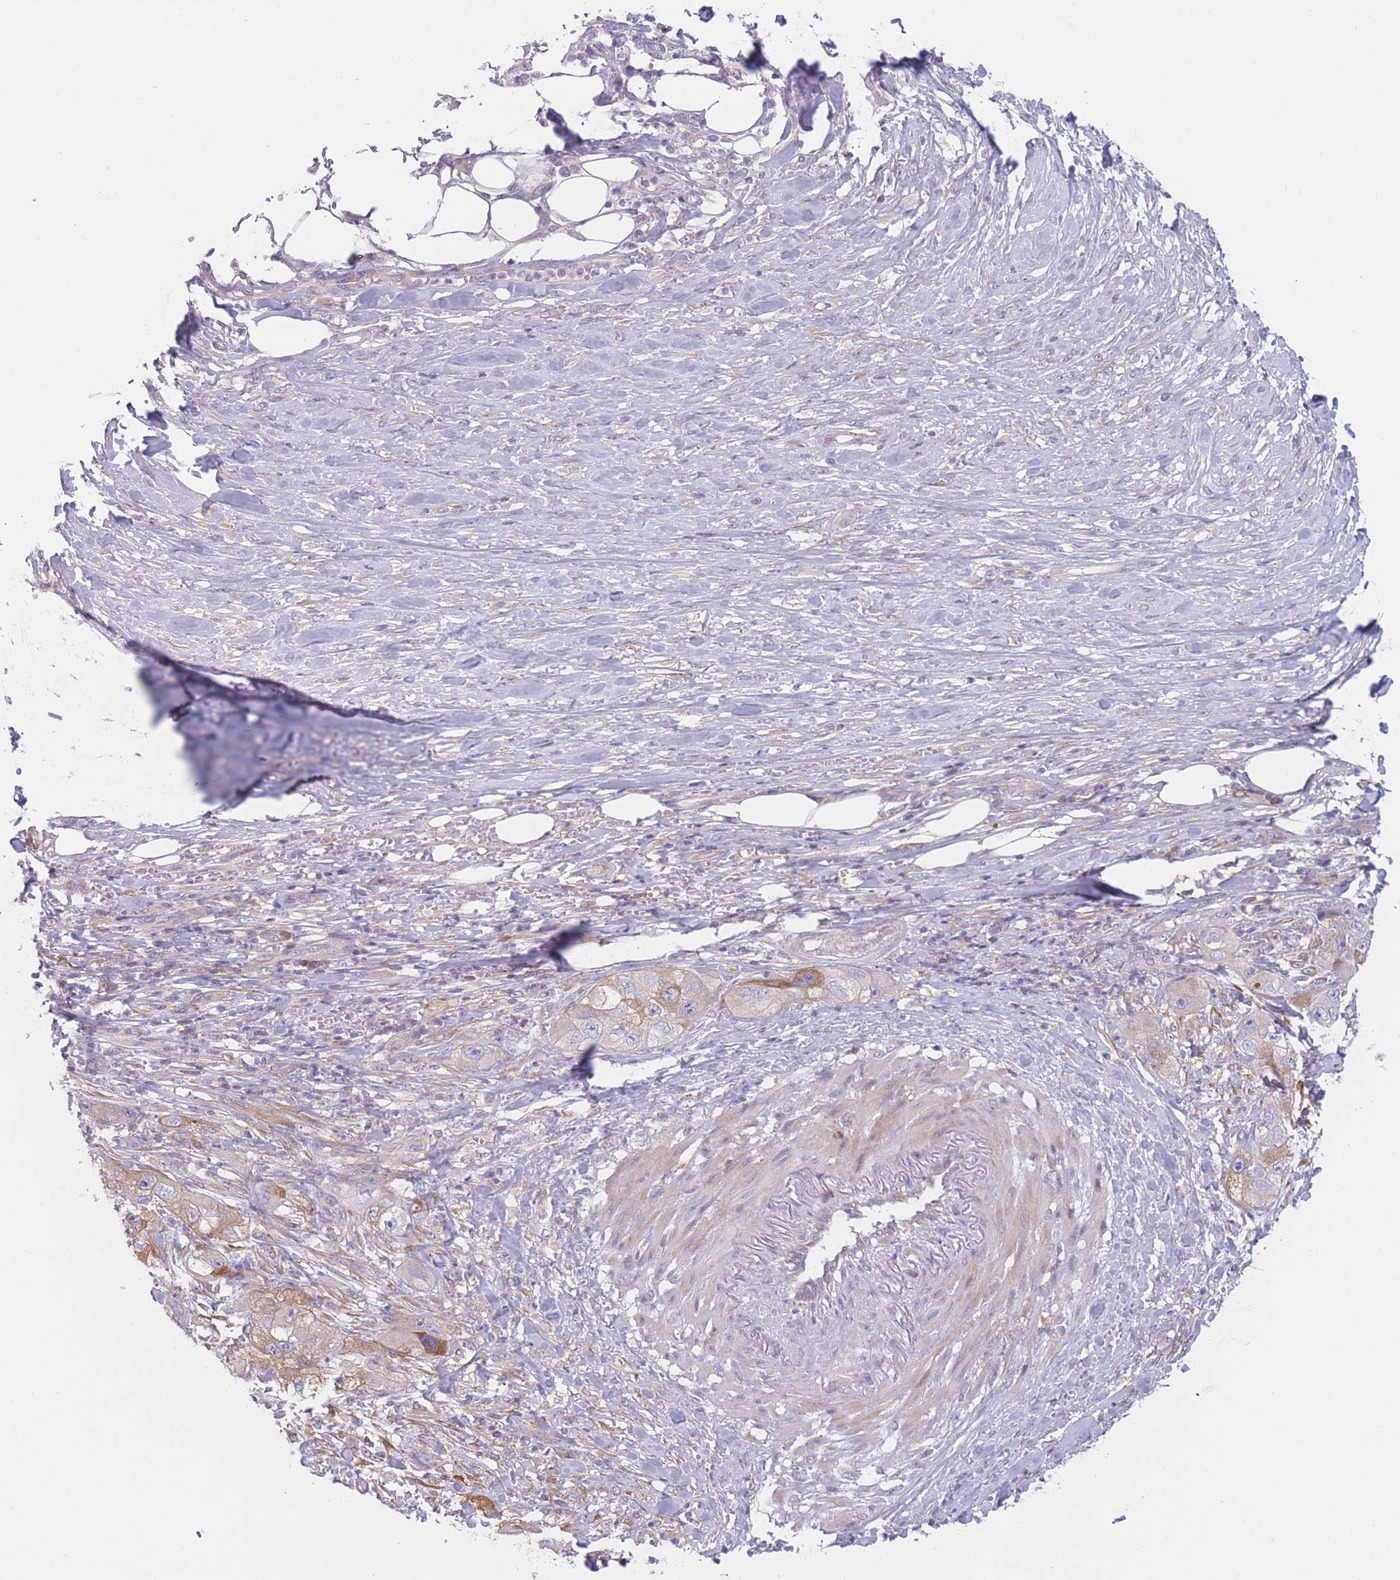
{"staining": {"intensity": "moderate", "quantity": "<25%", "location": "cytoplasmic/membranous"}, "tissue": "skin cancer", "cell_type": "Tumor cells", "image_type": "cancer", "snomed": [{"axis": "morphology", "description": "Squamous cell carcinoma, NOS"}, {"axis": "topography", "description": "Skin"}, {"axis": "topography", "description": "Subcutis"}], "caption": "Moderate cytoplasmic/membranous staining is identified in approximately <25% of tumor cells in skin squamous cell carcinoma.", "gene": "PDE4A", "patient": {"sex": "male", "age": 73}}